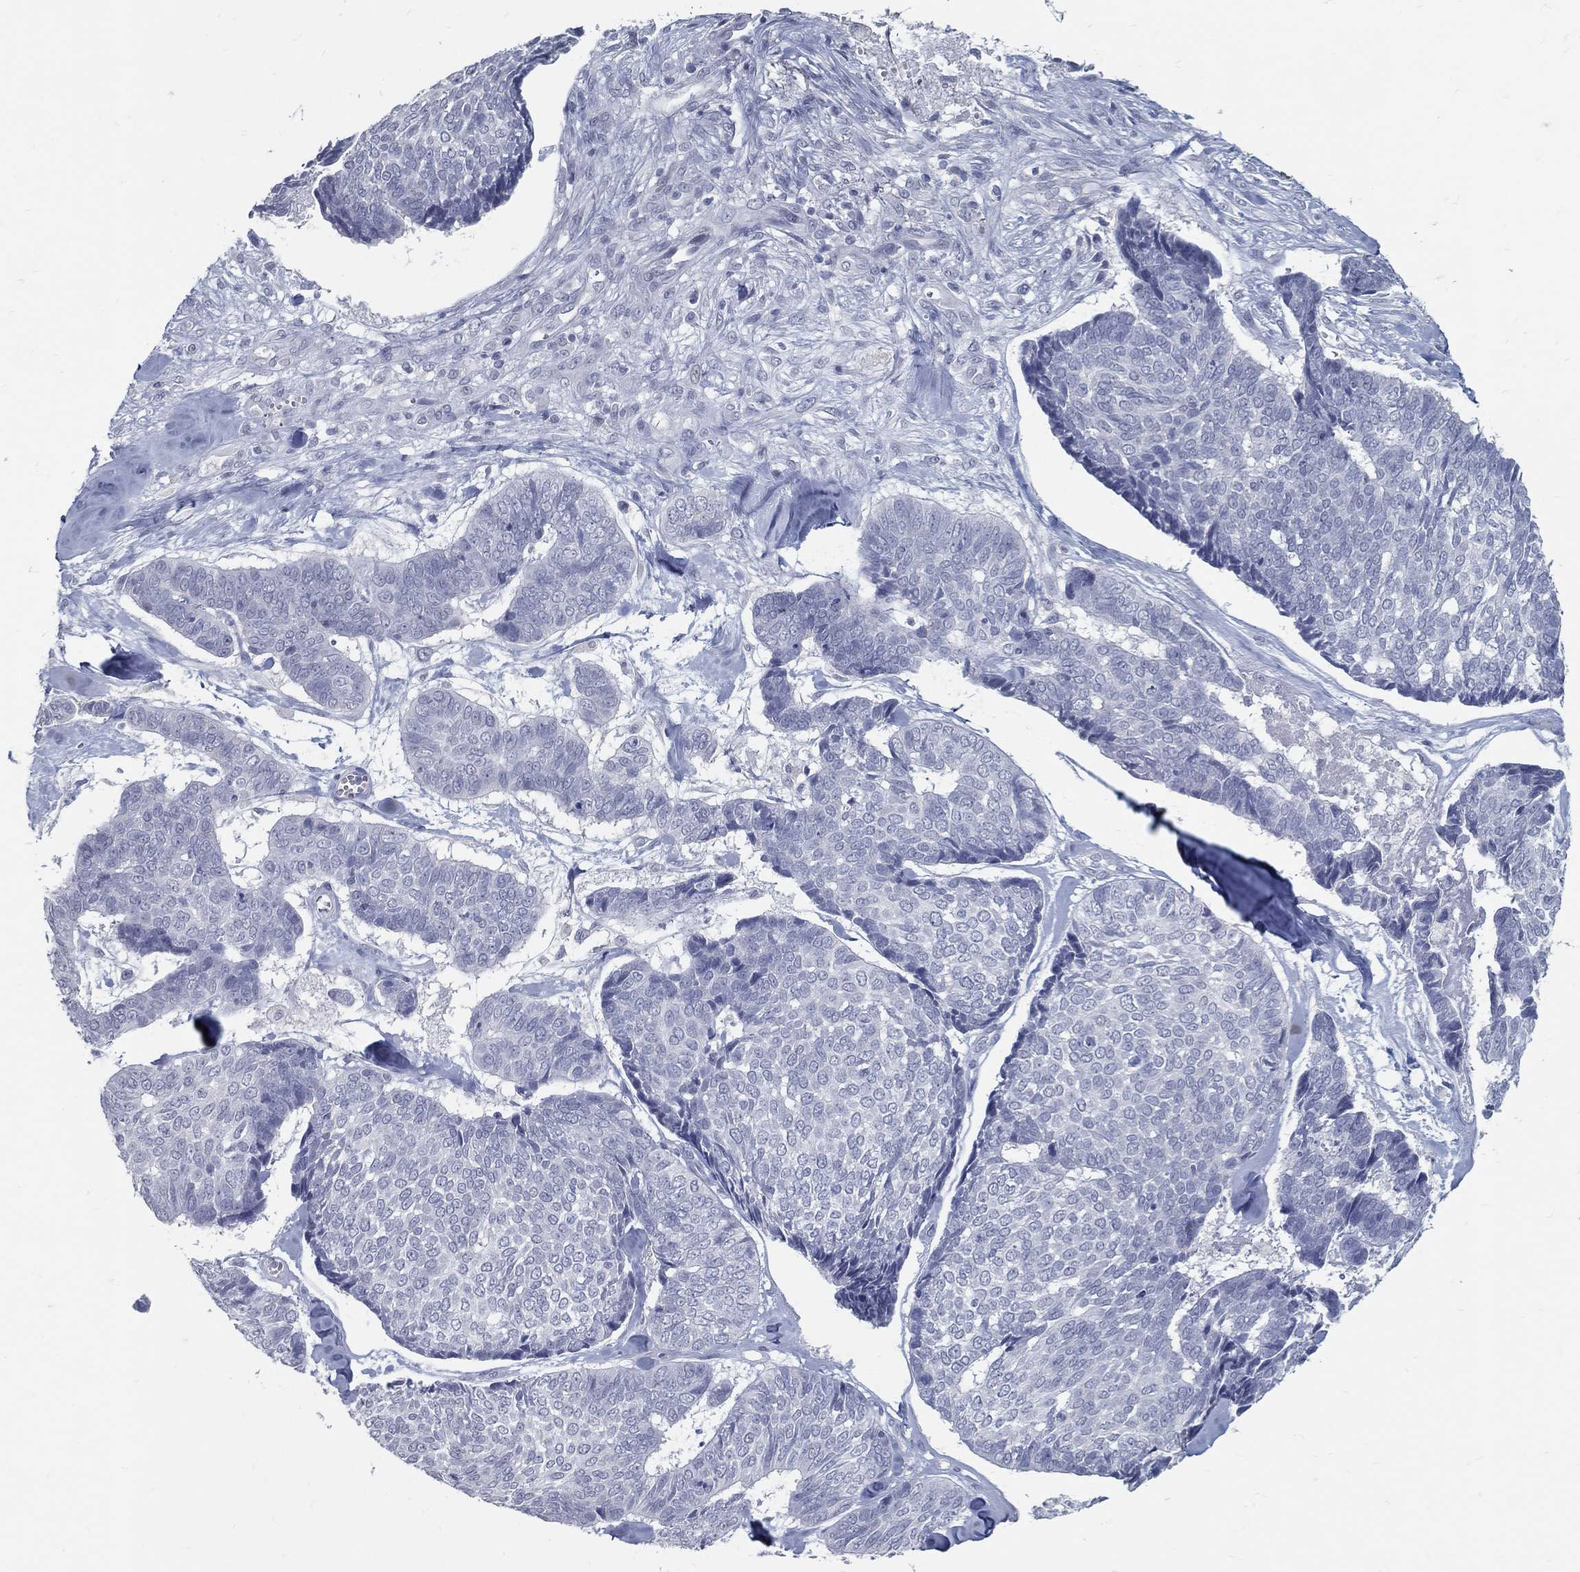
{"staining": {"intensity": "negative", "quantity": "none", "location": "none"}, "tissue": "skin cancer", "cell_type": "Tumor cells", "image_type": "cancer", "snomed": [{"axis": "morphology", "description": "Basal cell carcinoma"}, {"axis": "topography", "description": "Skin"}], "caption": "Immunohistochemical staining of human skin cancer (basal cell carcinoma) shows no significant expression in tumor cells.", "gene": "ACE2", "patient": {"sex": "male", "age": 86}}